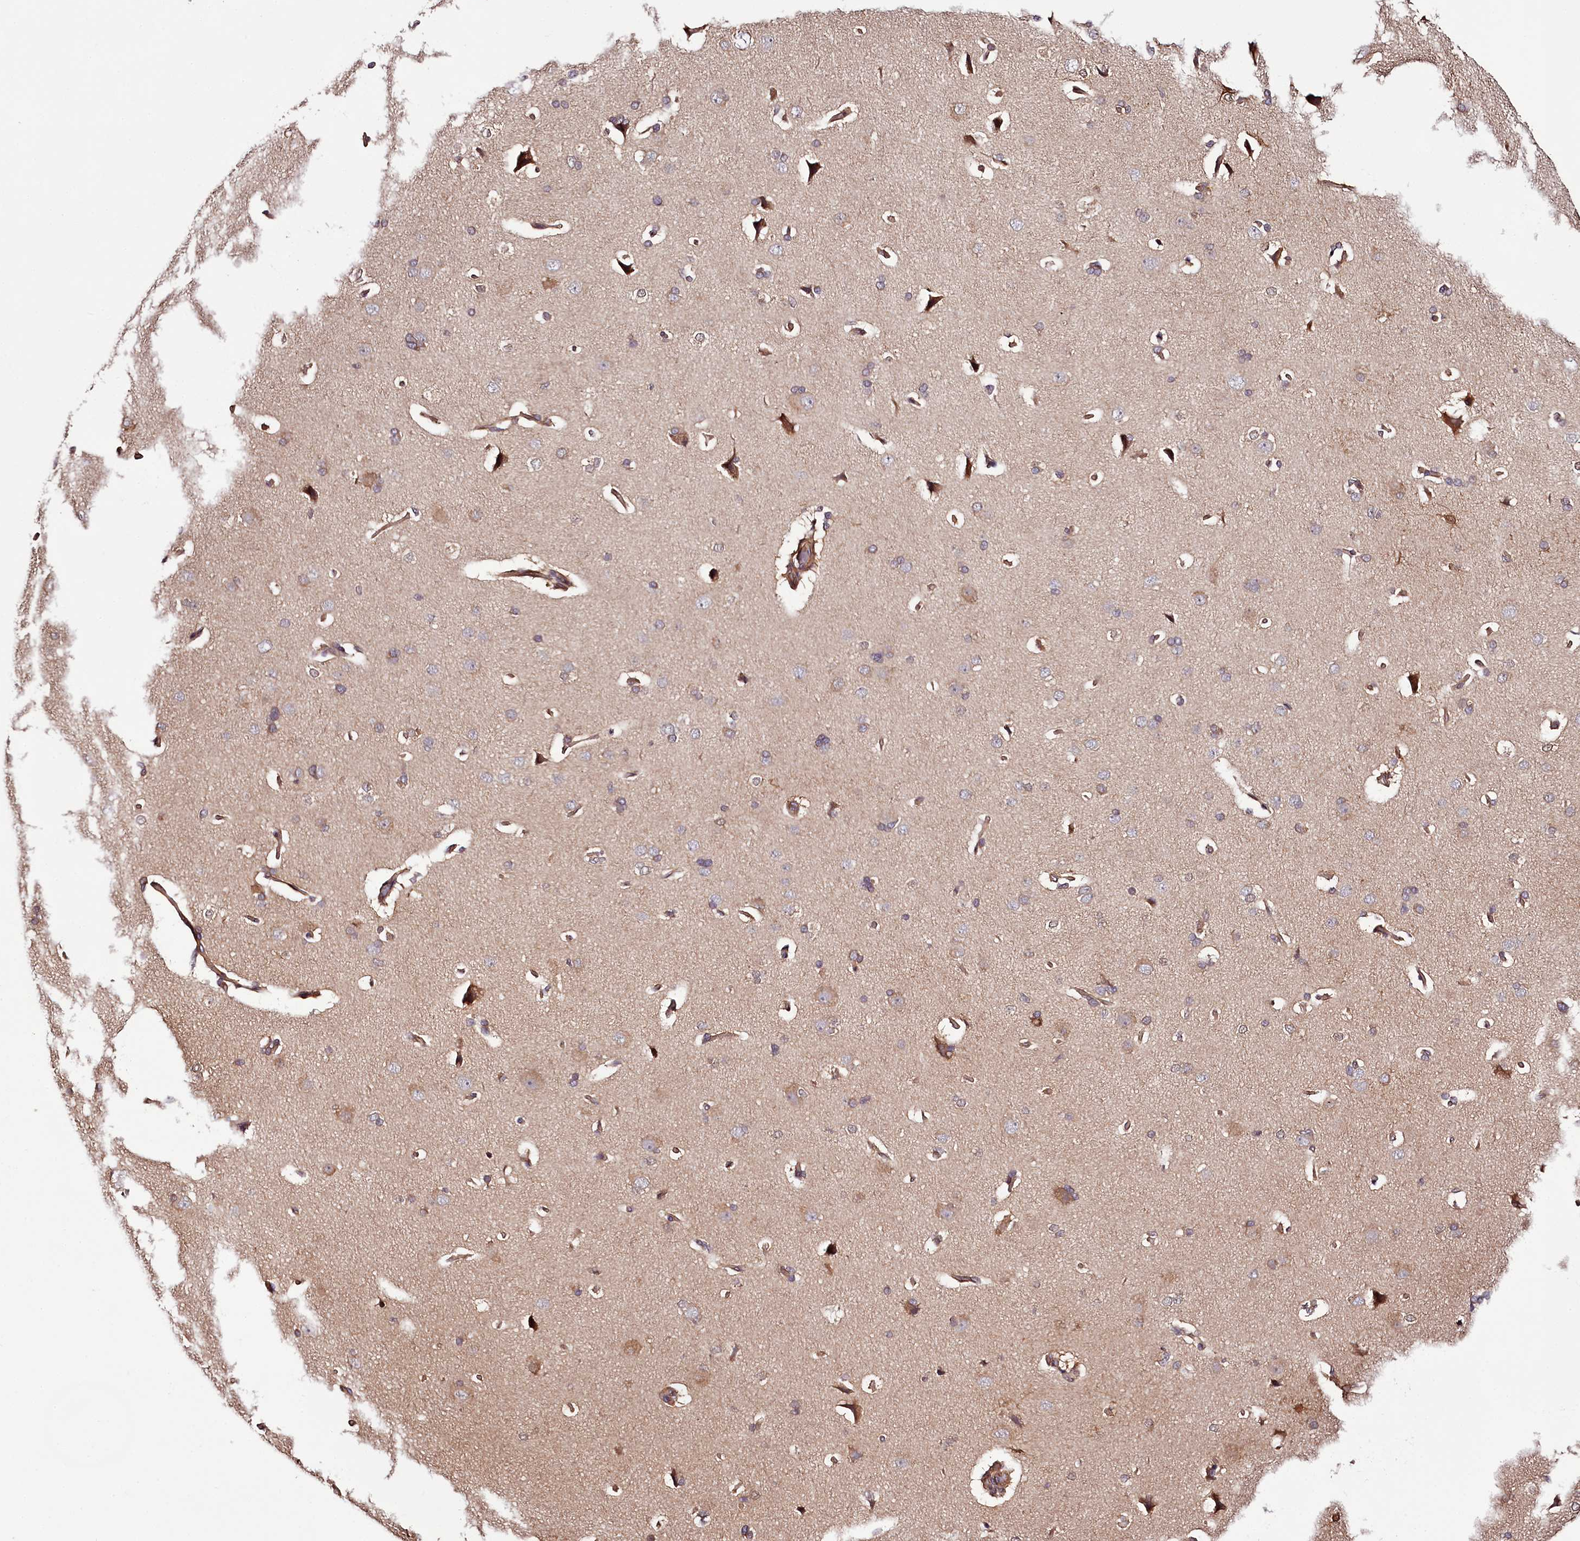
{"staining": {"intensity": "strong", "quantity": ">75%", "location": "cytoplasmic/membranous"}, "tissue": "cerebral cortex", "cell_type": "Endothelial cells", "image_type": "normal", "snomed": [{"axis": "morphology", "description": "Normal tissue, NOS"}, {"axis": "topography", "description": "Cerebral cortex"}], "caption": "An IHC histopathology image of normal tissue is shown. Protein staining in brown labels strong cytoplasmic/membranous positivity in cerebral cortex within endothelial cells.", "gene": "TARS1", "patient": {"sex": "male", "age": 62}}